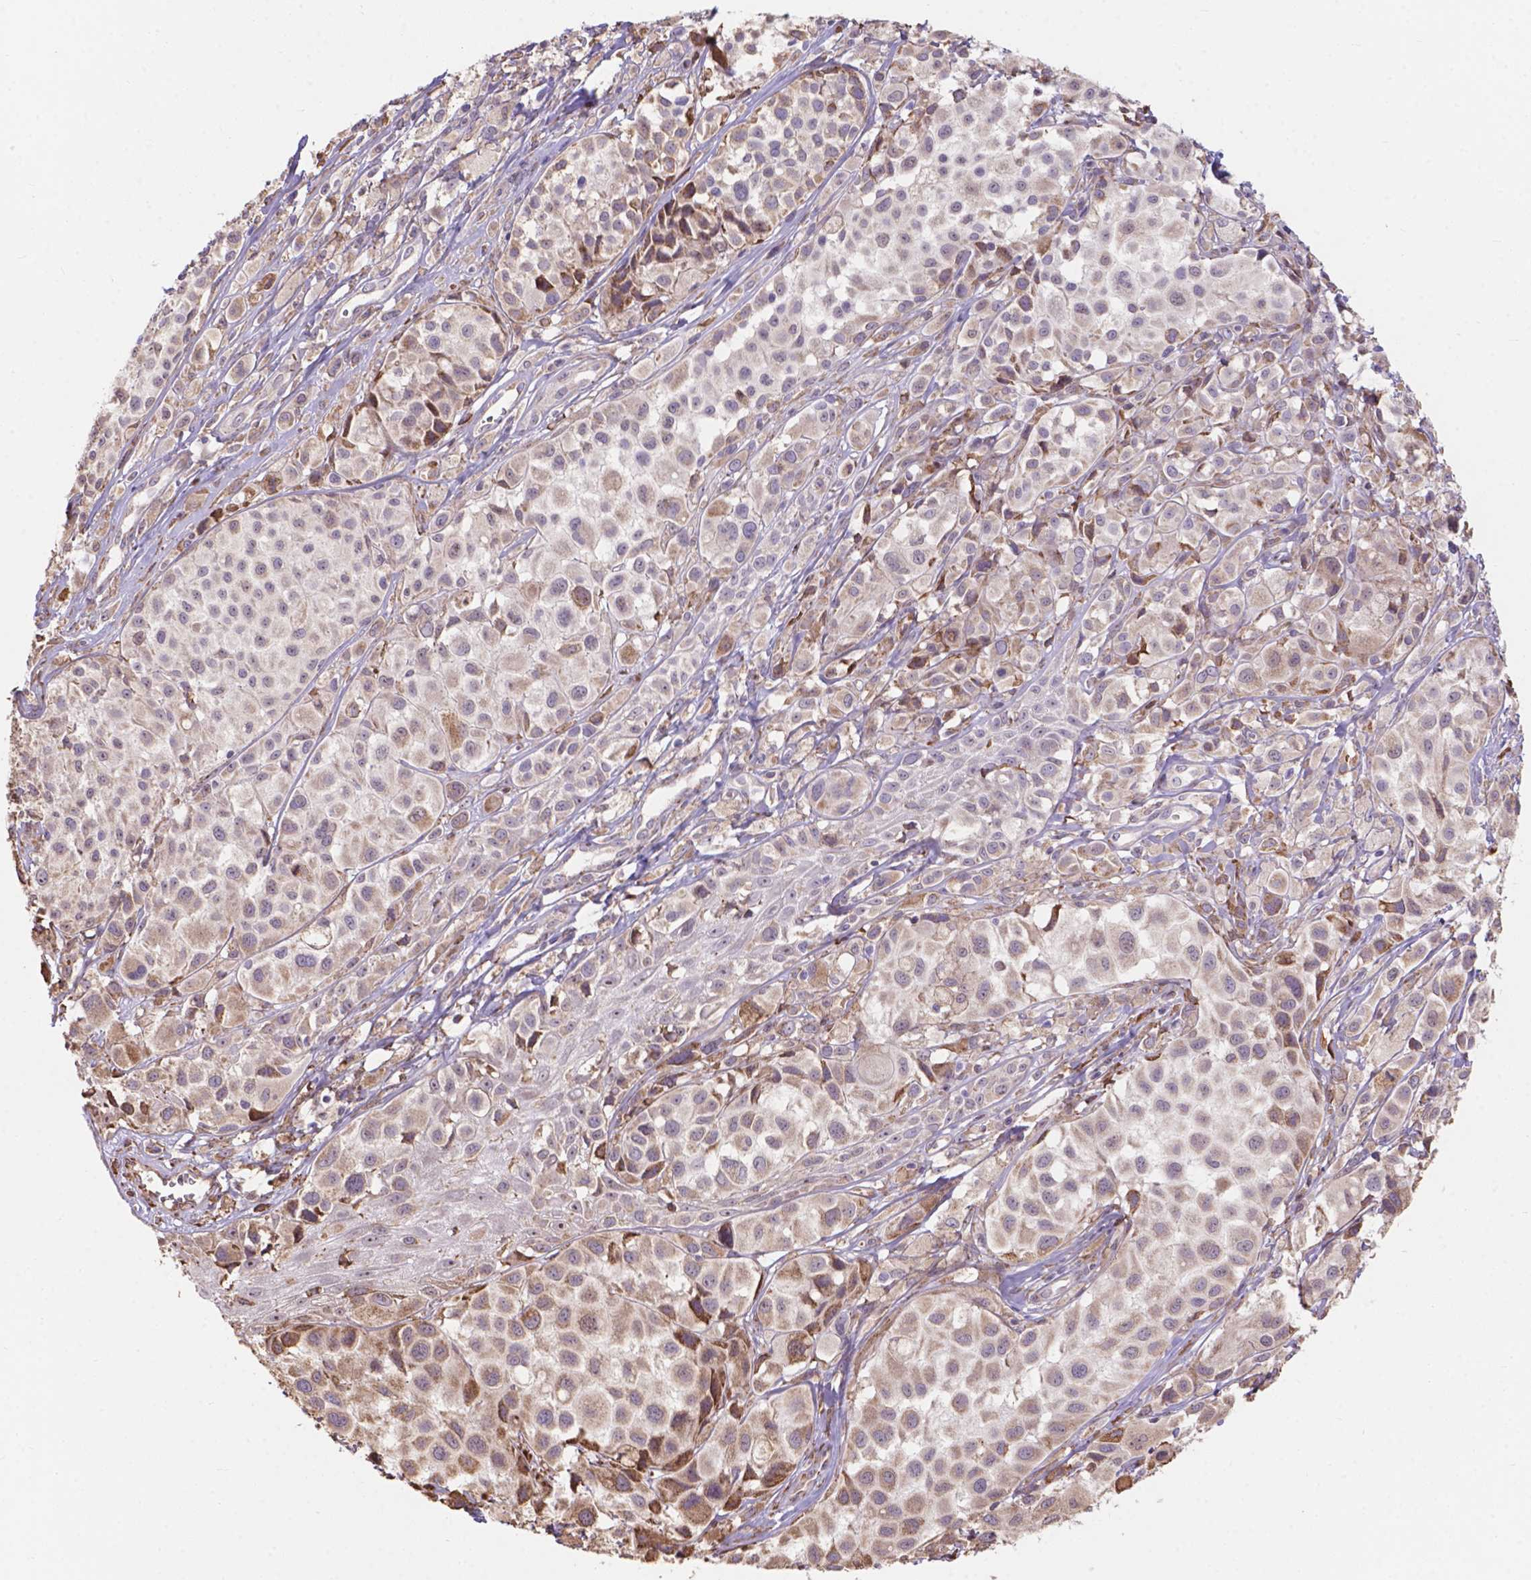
{"staining": {"intensity": "weak", "quantity": "<25%", "location": "cytoplasmic/membranous"}, "tissue": "melanoma", "cell_type": "Tumor cells", "image_type": "cancer", "snomed": [{"axis": "morphology", "description": "Malignant melanoma, NOS"}, {"axis": "topography", "description": "Skin"}], "caption": "Immunohistochemical staining of melanoma demonstrates no significant expression in tumor cells.", "gene": "IPO11", "patient": {"sex": "male", "age": 77}}